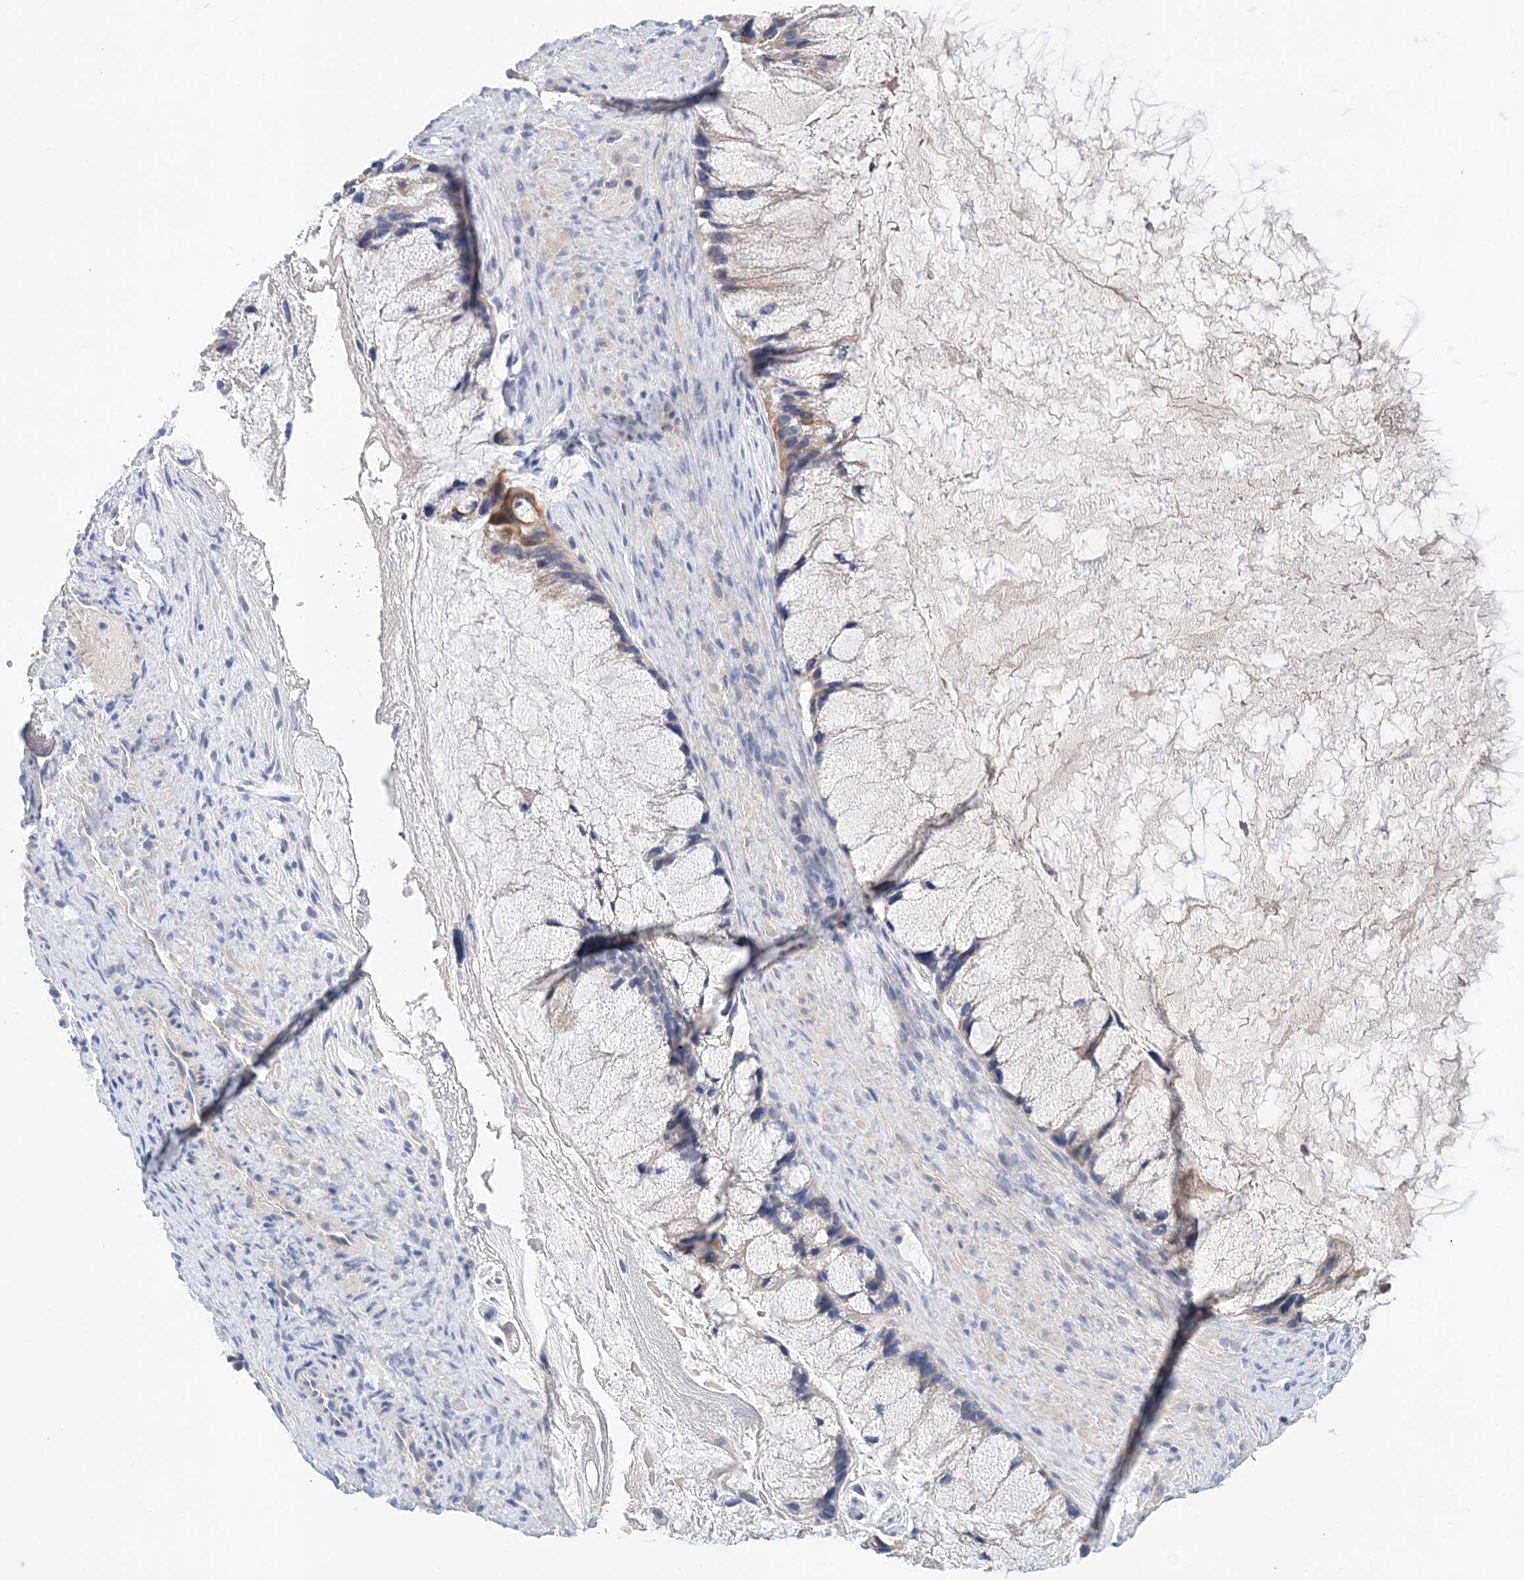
{"staining": {"intensity": "negative", "quantity": "none", "location": "none"}, "tissue": "ovarian cancer", "cell_type": "Tumor cells", "image_type": "cancer", "snomed": [{"axis": "morphology", "description": "Cystadenocarcinoma, mucinous, NOS"}, {"axis": "topography", "description": "Ovary"}], "caption": "A high-resolution photomicrograph shows IHC staining of mucinous cystadenocarcinoma (ovarian), which demonstrates no significant staining in tumor cells.", "gene": "LRRIQ4", "patient": {"sex": "female", "age": 37}}